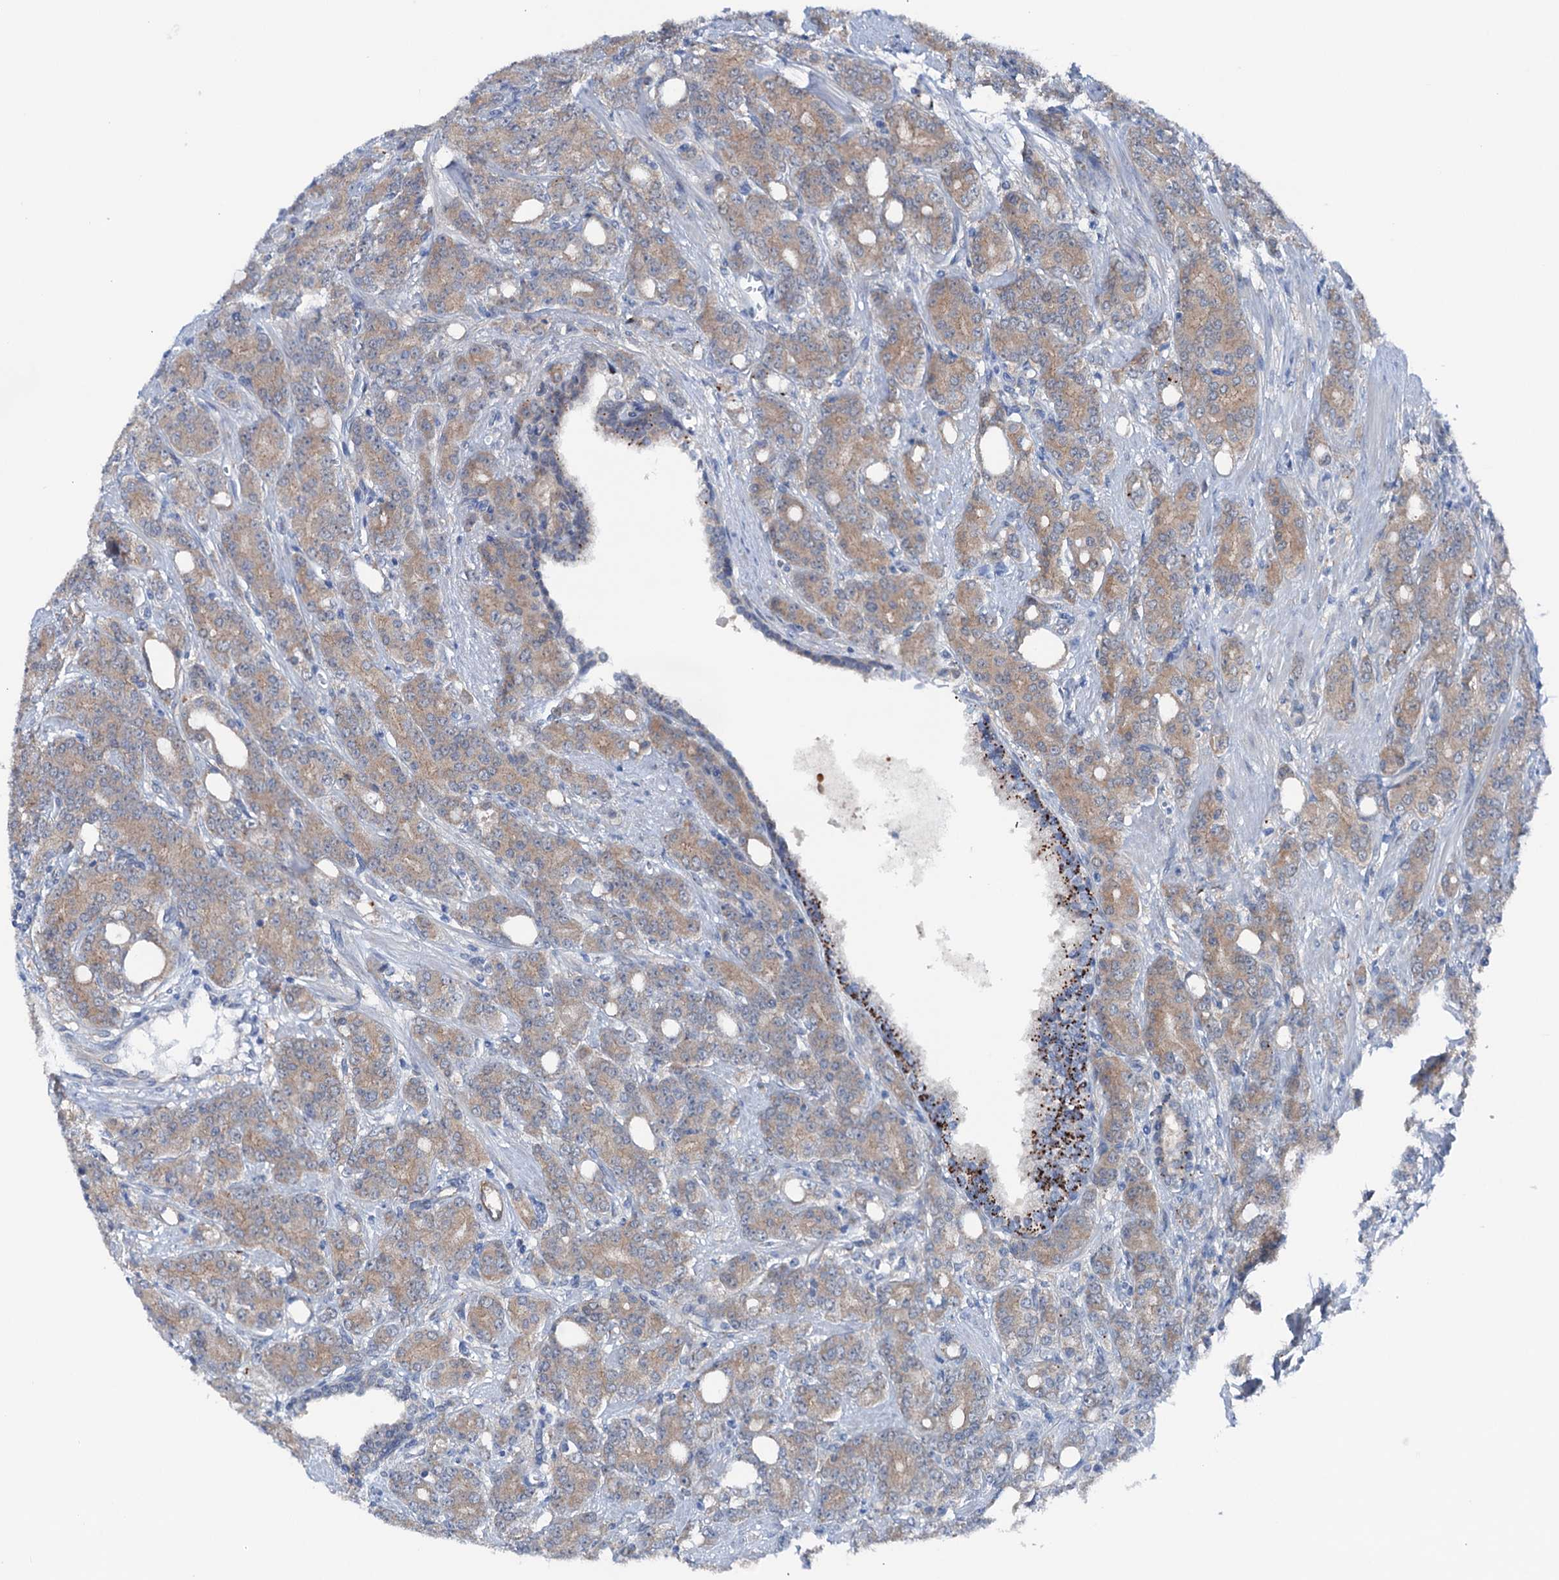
{"staining": {"intensity": "moderate", "quantity": ">75%", "location": "cytoplasmic/membranous"}, "tissue": "prostate cancer", "cell_type": "Tumor cells", "image_type": "cancer", "snomed": [{"axis": "morphology", "description": "Adenocarcinoma, High grade"}, {"axis": "topography", "description": "Prostate"}], "caption": "DAB (3,3'-diaminobenzidine) immunohistochemical staining of prostate cancer exhibits moderate cytoplasmic/membranous protein expression in approximately >75% of tumor cells.", "gene": "SHROOM1", "patient": {"sex": "male", "age": 62}}